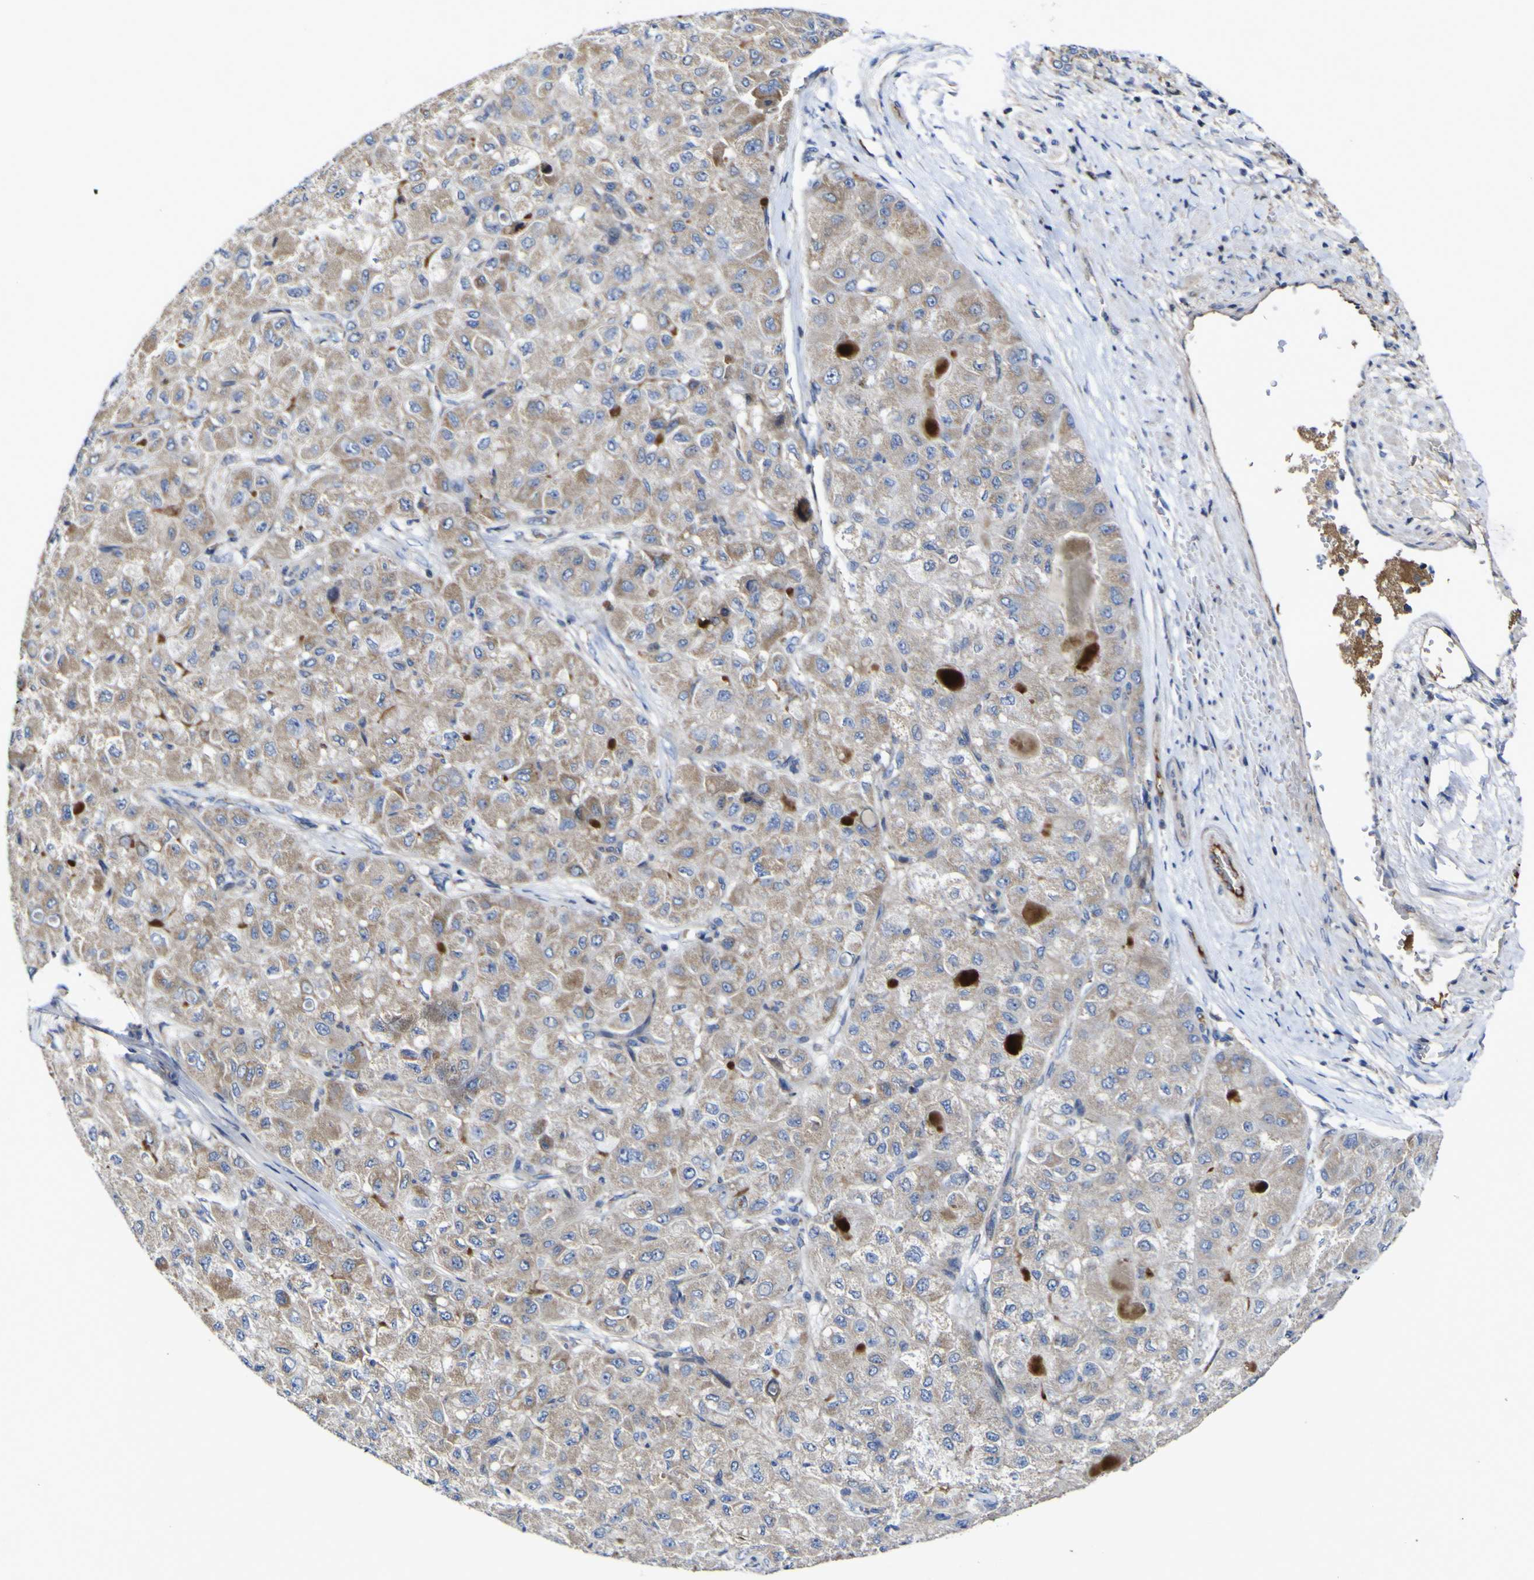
{"staining": {"intensity": "moderate", "quantity": ">75%", "location": "cytoplasmic/membranous"}, "tissue": "liver cancer", "cell_type": "Tumor cells", "image_type": "cancer", "snomed": [{"axis": "morphology", "description": "Carcinoma, Hepatocellular, NOS"}, {"axis": "topography", "description": "Liver"}], "caption": "A high-resolution image shows immunohistochemistry (IHC) staining of liver hepatocellular carcinoma, which demonstrates moderate cytoplasmic/membranous positivity in about >75% of tumor cells.", "gene": "CCDC90B", "patient": {"sex": "male", "age": 80}}